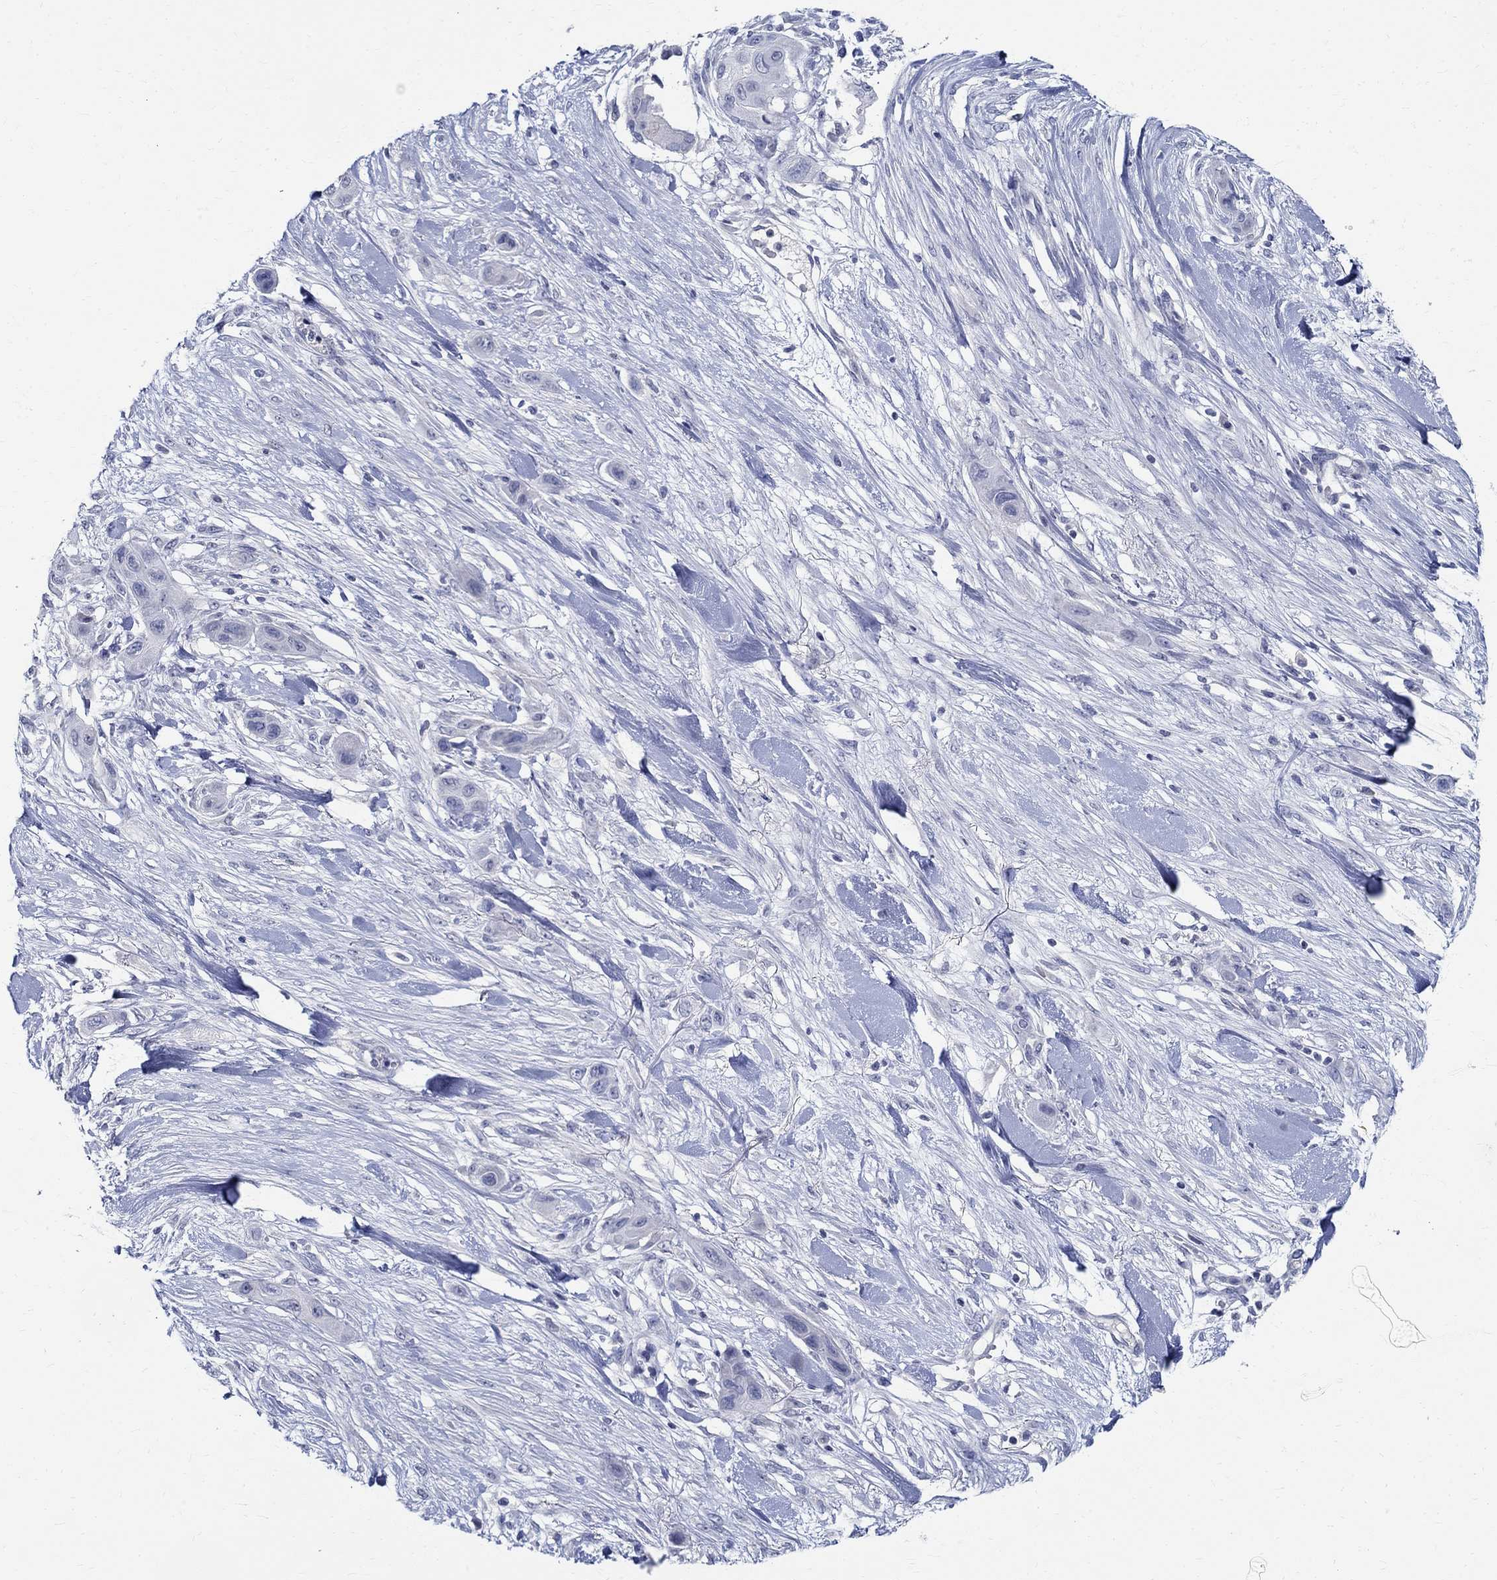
{"staining": {"intensity": "negative", "quantity": "none", "location": "none"}, "tissue": "skin cancer", "cell_type": "Tumor cells", "image_type": "cancer", "snomed": [{"axis": "morphology", "description": "Squamous cell carcinoma, NOS"}, {"axis": "topography", "description": "Skin"}], "caption": "The IHC micrograph has no significant positivity in tumor cells of squamous cell carcinoma (skin) tissue.", "gene": "CETN1", "patient": {"sex": "male", "age": 79}}